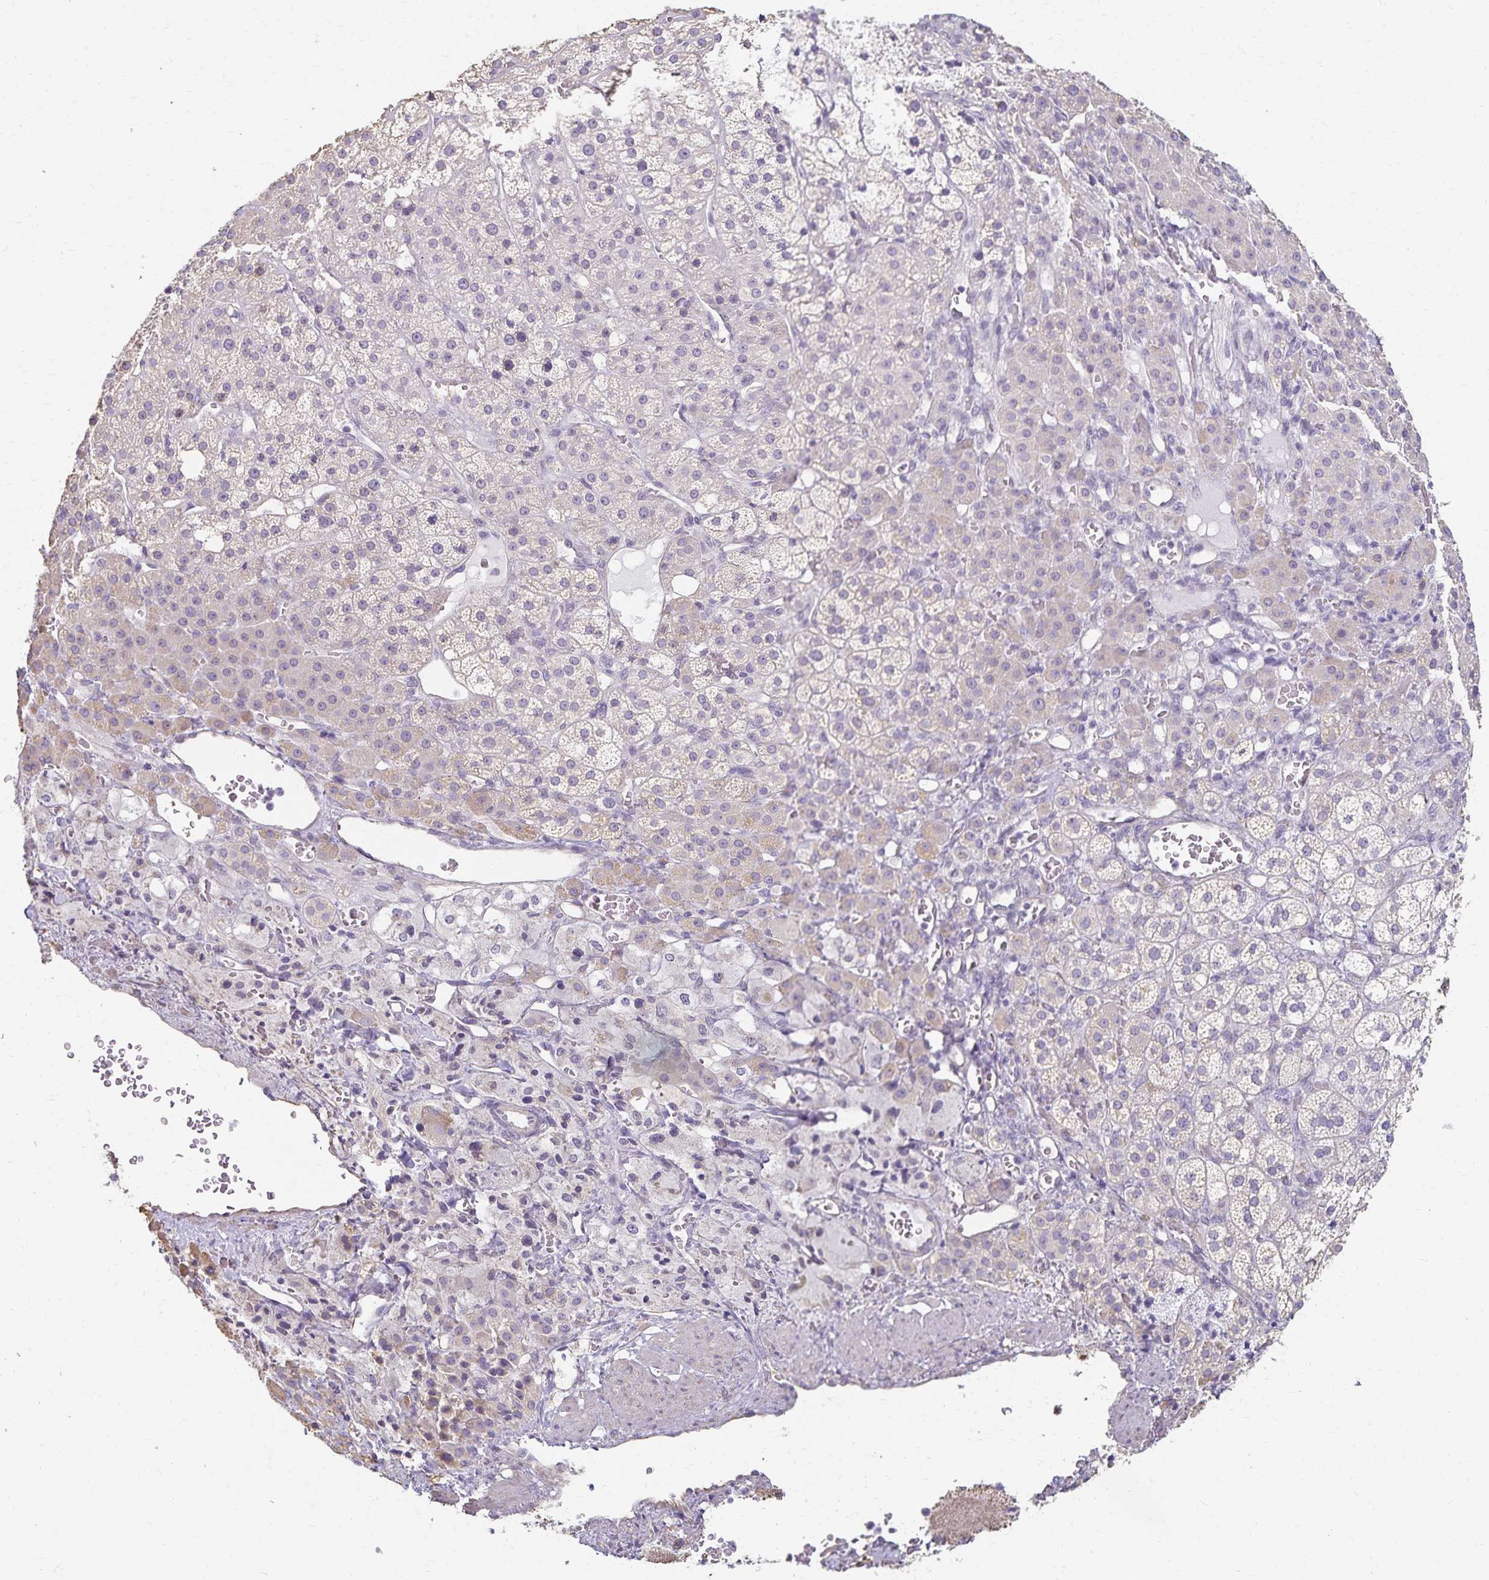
{"staining": {"intensity": "weak", "quantity": "<25%", "location": "cytoplasmic/membranous"}, "tissue": "adrenal gland", "cell_type": "Glandular cells", "image_type": "normal", "snomed": [{"axis": "morphology", "description": "Normal tissue, NOS"}, {"axis": "topography", "description": "Adrenal gland"}], "caption": "IHC of normal human adrenal gland exhibits no positivity in glandular cells. (Brightfield microscopy of DAB (3,3'-diaminobenzidine) immunohistochemistry at high magnification).", "gene": "KISS1", "patient": {"sex": "female", "age": 60}}